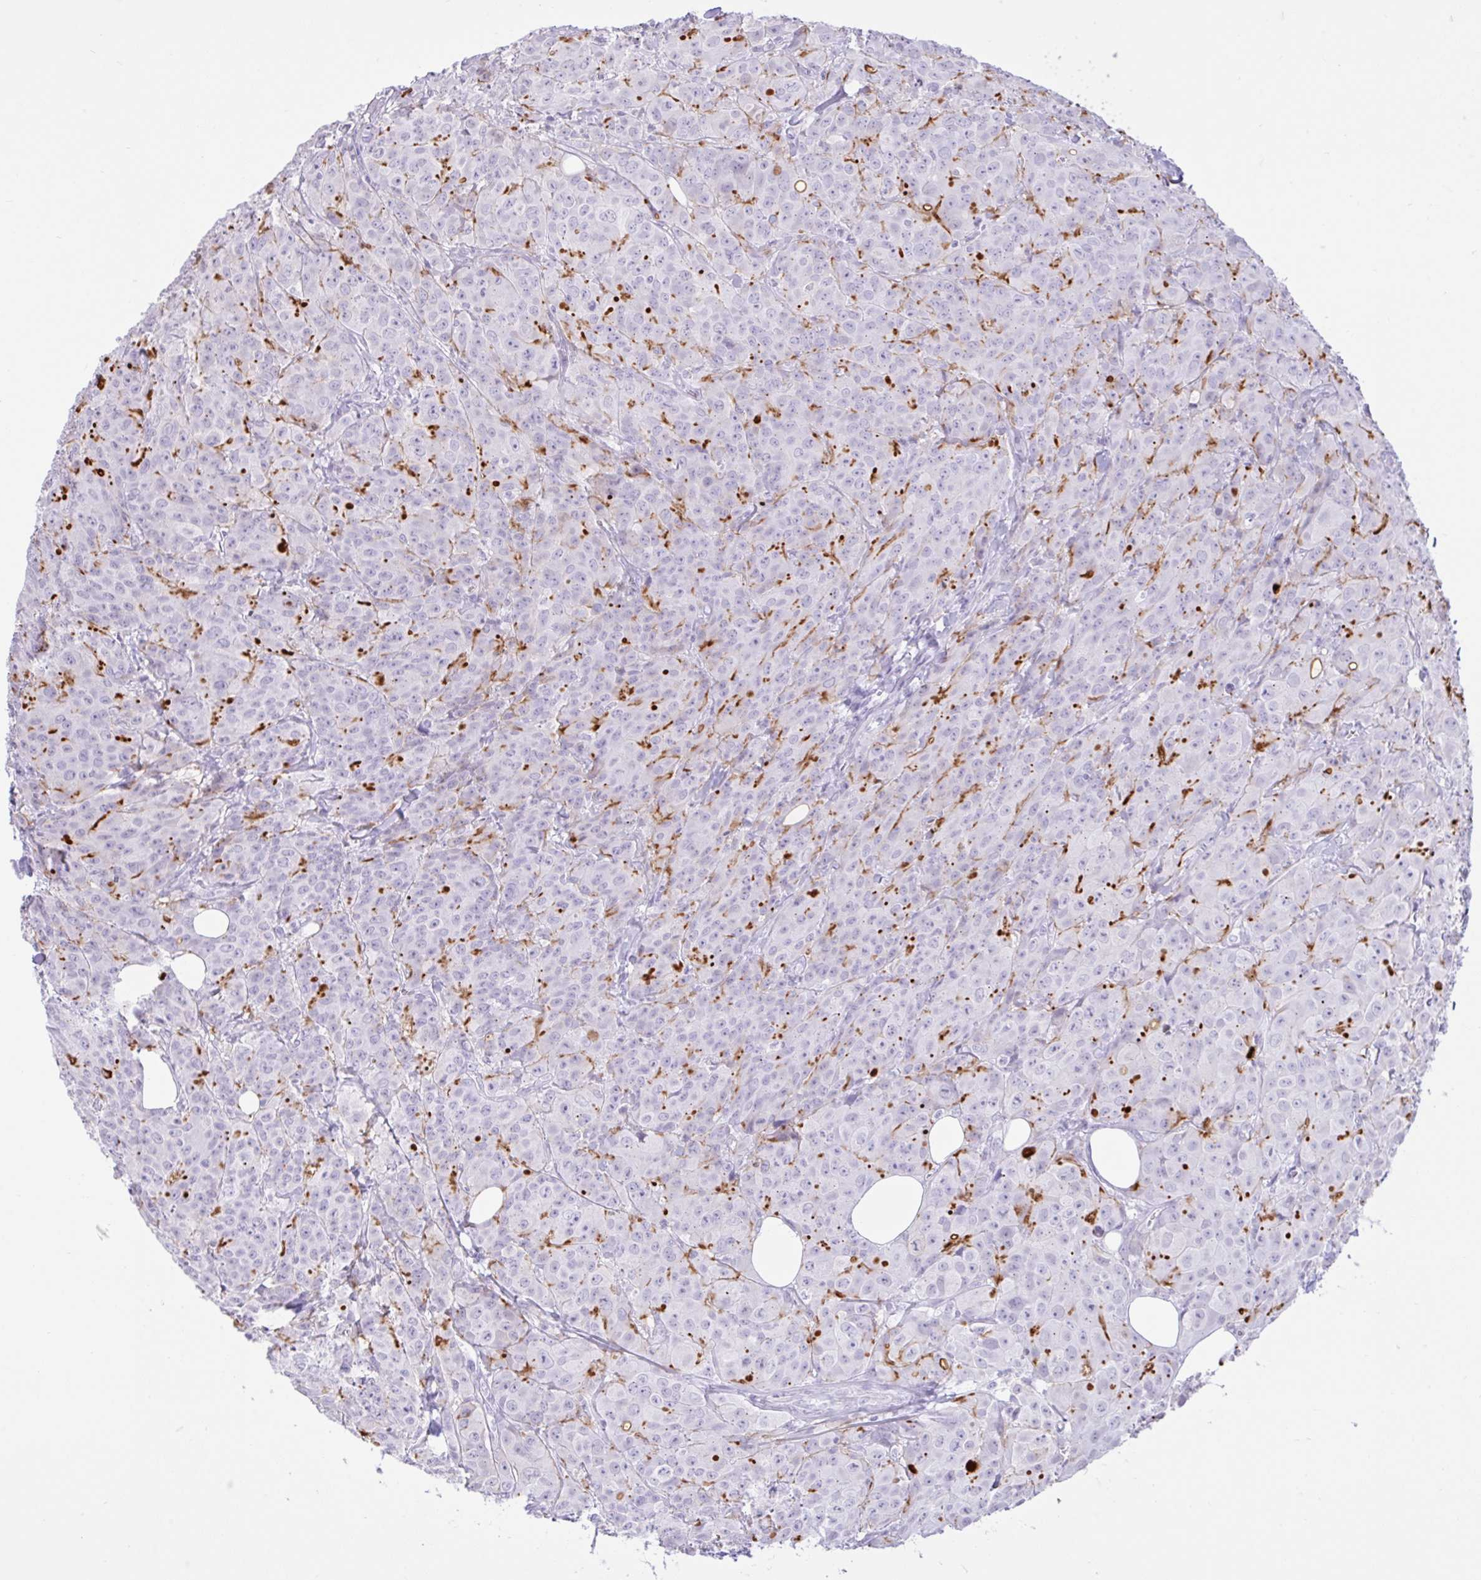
{"staining": {"intensity": "negative", "quantity": "none", "location": "none"}, "tissue": "breast cancer", "cell_type": "Tumor cells", "image_type": "cancer", "snomed": [{"axis": "morphology", "description": "Normal tissue, NOS"}, {"axis": "morphology", "description": "Duct carcinoma"}, {"axis": "topography", "description": "Breast"}], "caption": "A micrograph of human breast cancer (invasive ductal carcinoma) is negative for staining in tumor cells. The staining is performed using DAB brown chromogen with nuclei counter-stained in using hematoxylin.", "gene": "REEP1", "patient": {"sex": "female", "age": 43}}